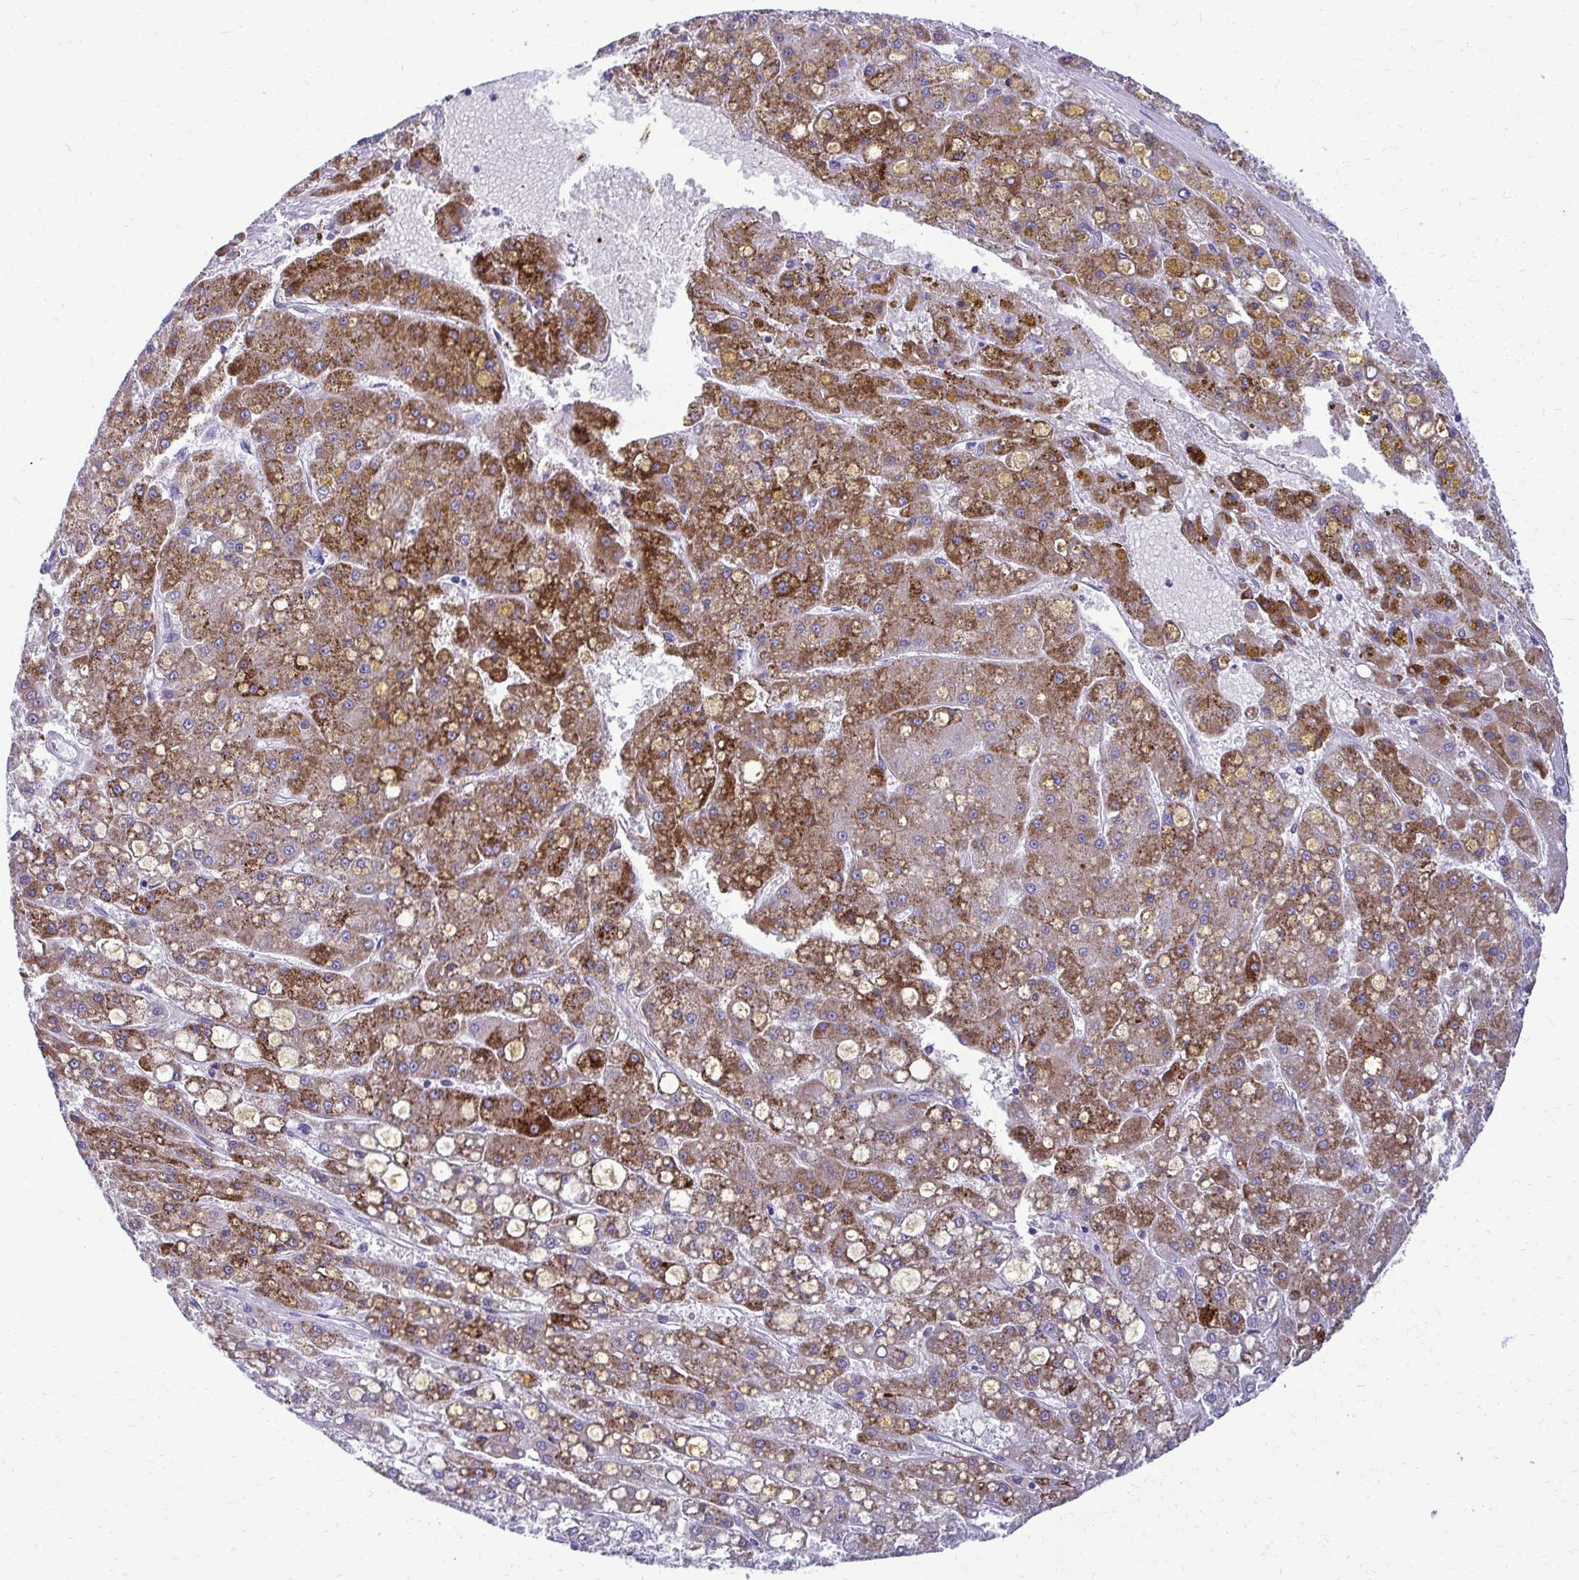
{"staining": {"intensity": "moderate", "quantity": "25%-75%", "location": "cytoplasmic/membranous"}, "tissue": "liver cancer", "cell_type": "Tumor cells", "image_type": "cancer", "snomed": [{"axis": "morphology", "description": "Carcinoma, Hepatocellular, NOS"}, {"axis": "topography", "description": "Liver"}], "caption": "DAB (3,3'-diaminobenzidine) immunohistochemical staining of hepatocellular carcinoma (liver) exhibits moderate cytoplasmic/membranous protein positivity in approximately 25%-75% of tumor cells.", "gene": "AIG1", "patient": {"sex": "male", "age": 67}}